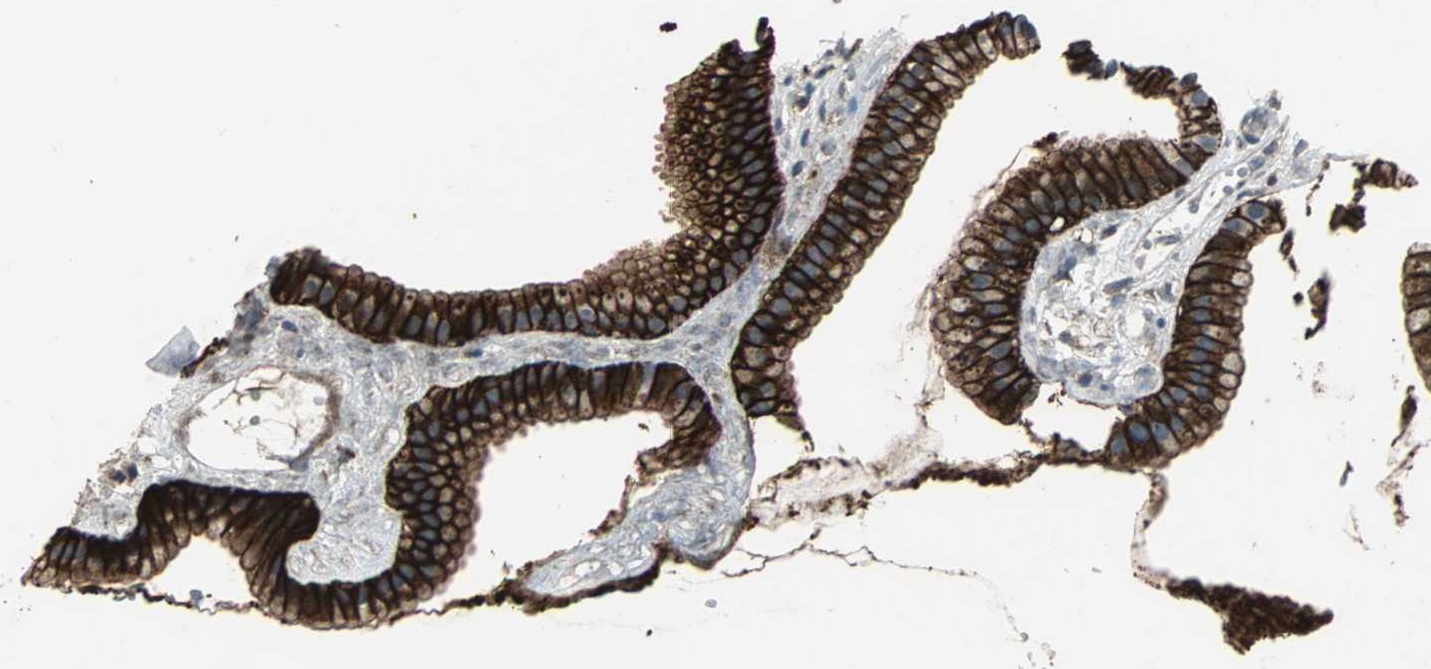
{"staining": {"intensity": "strong", "quantity": ">75%", "location": "cytoplasmic/membranous"}, "tissue": "gallbladder", "cell_type": "Glandular cells", "image_type": "normal", "snomed": [{"axis": "morphology", "description": "Normal tissue, NOS"}, {"axis": "topography", "description": "Gallbladder"}], "caption": "Gallbladder stained with DAB immunohistochemistry demonstrates high levels of strong cytoplasmic/membranous staining in about >75% of glandular cells.", "gene": "F11R", "patient": {"sex": "female", "age": 64}}